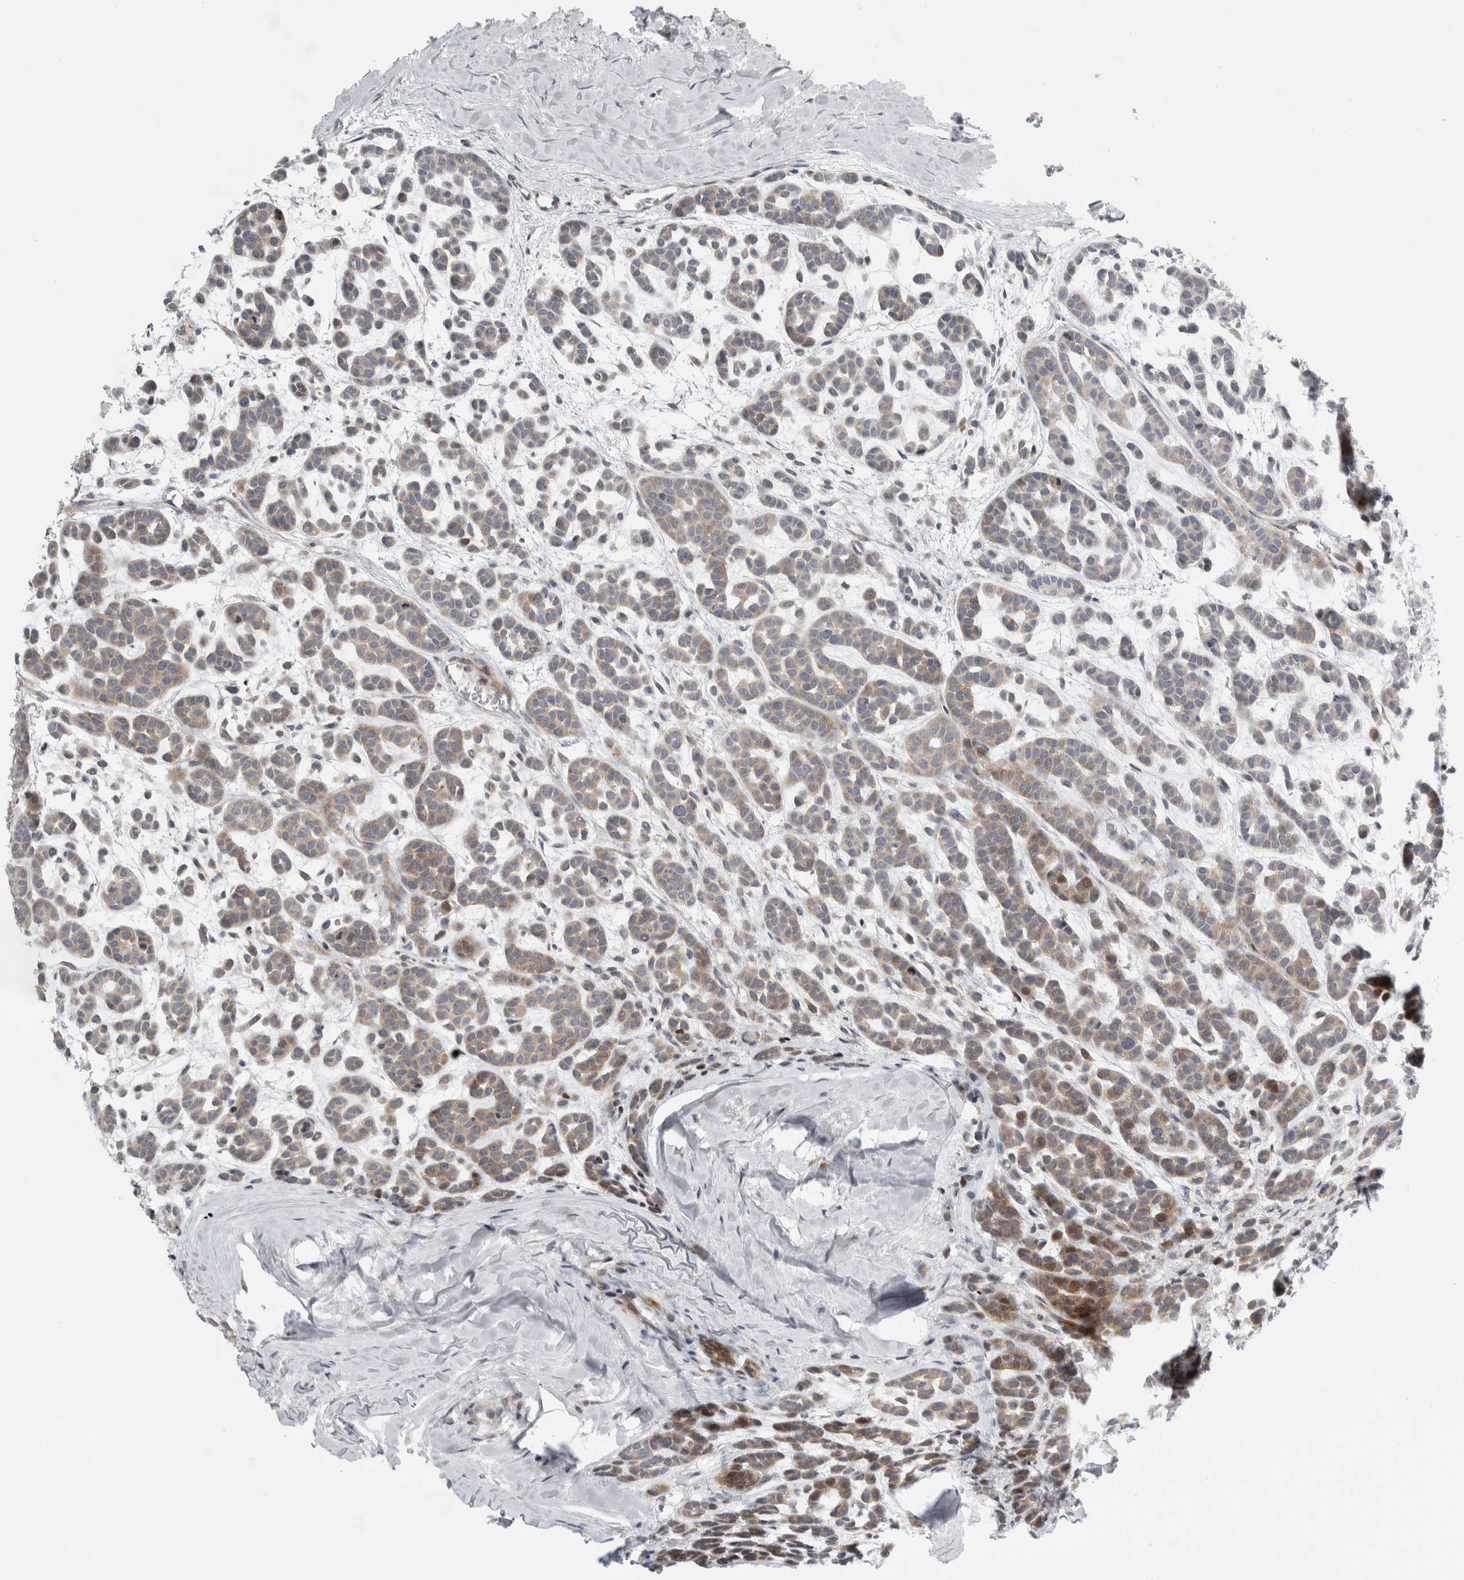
{"staining": {"intensity": "weak", "quantity": "25%-75%", "location": "cytoplasmic/membranous"}, "tissue": "head and neck cancer", "cell_type": "Tumor cells", "image_type": "cancer", "snomed": [{"axis": "morphology", "description": "Adenocarcinoma, NOS"}, {"axis": "morphology", "description": "Adenoma, NOS"}, {"axis": "topography", "description": "Head-Neck"}], "caption": "Protein staining of adenocarcinoma (head and neck) tissue demonstrates weak cytoplasmic/membranous expression in approximately 25%-75% of tumor cells.", "gene": "UTP25", "patient": {"sex": "female", "age": 55}}